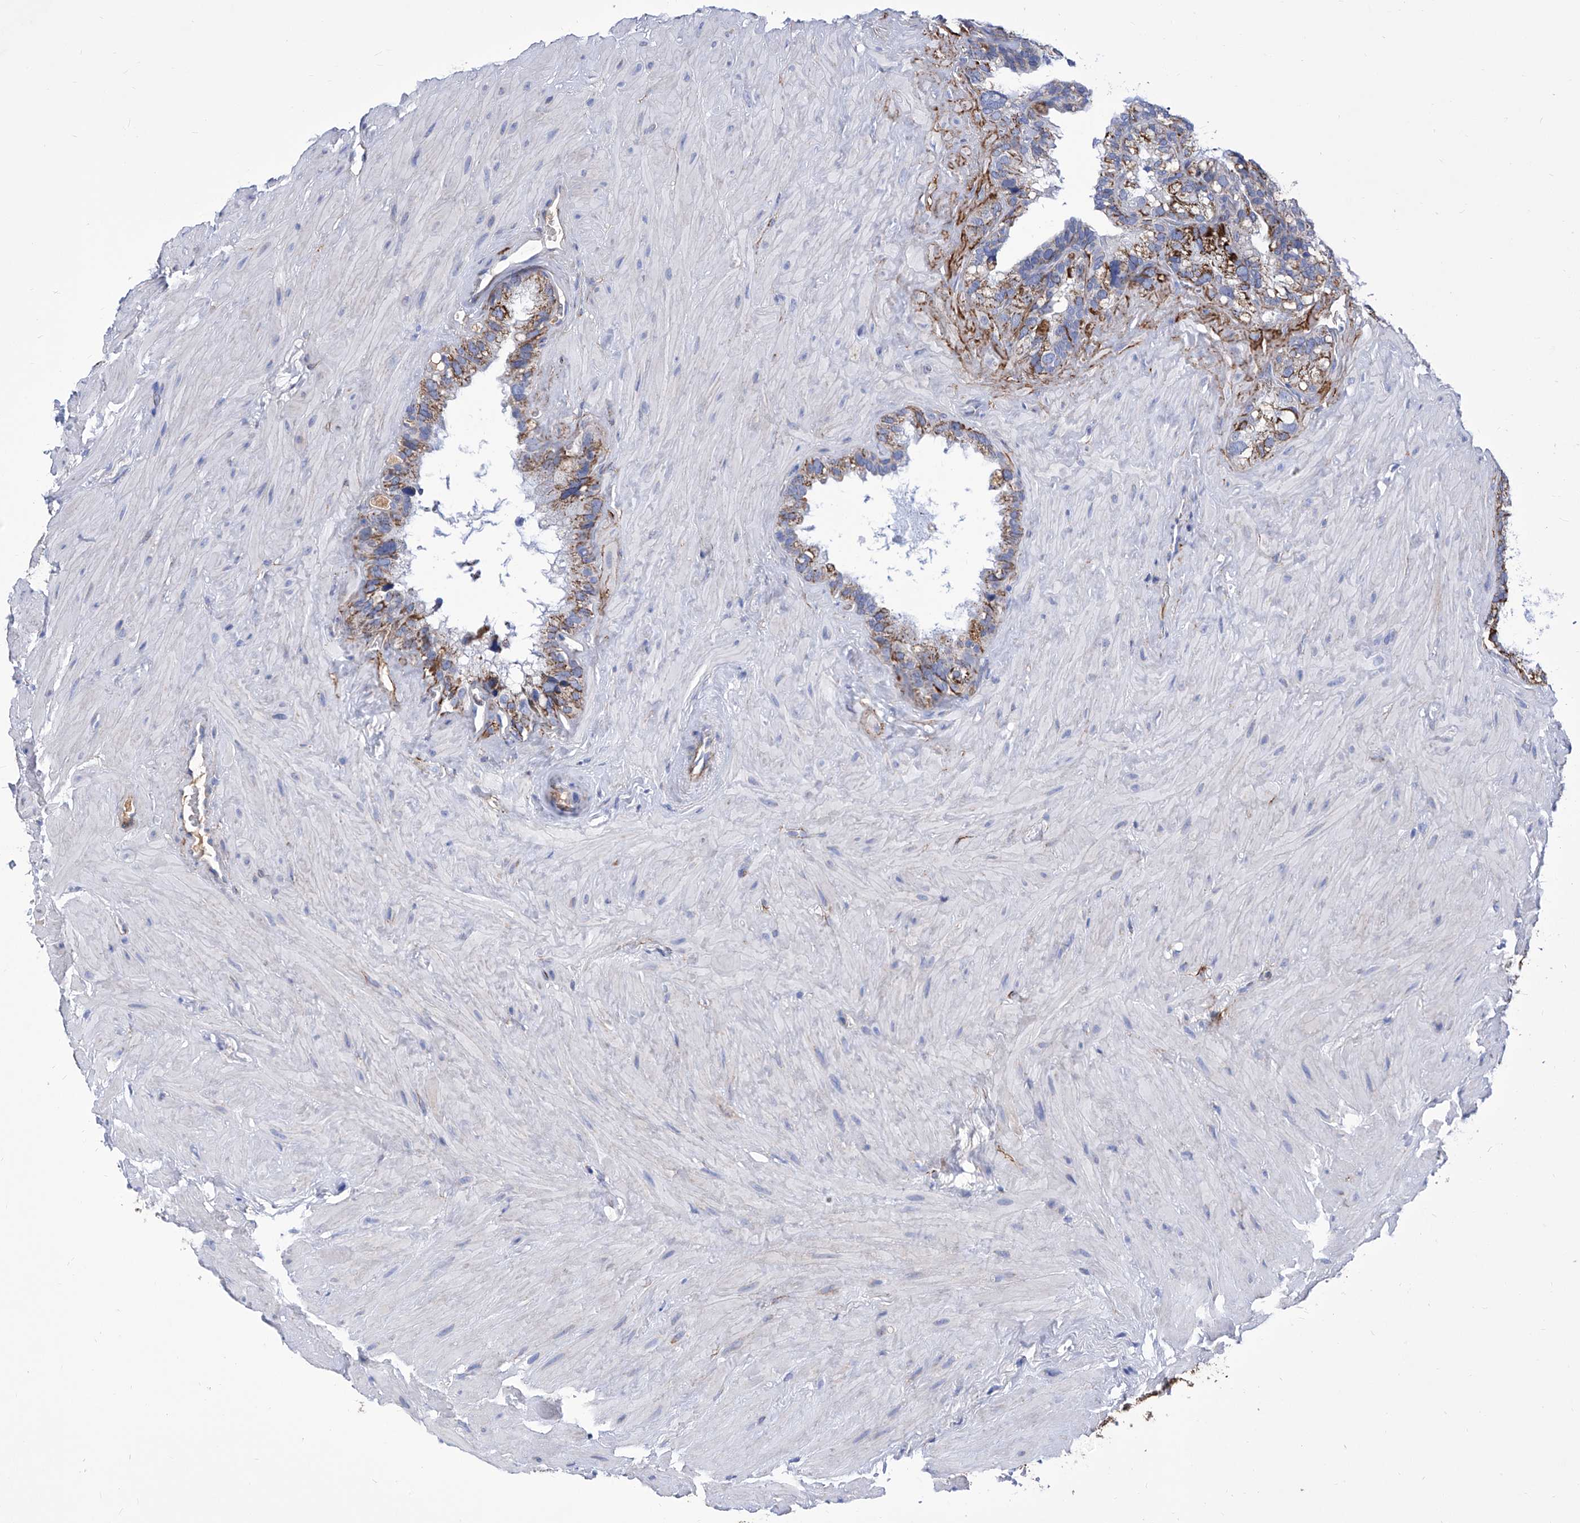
{"staining": {"intensity": "moderate", "quantity": "25%-75%", "location": "cytoplasmic/membranous"}, "tissue": "seminal vesicle", "cell_type": "Glandular cells", "image_type": "normal", "snomed": [{"axis": "morphology", "description": "Normal tissue, NOS"}, {"axis": "topography", "description": "Prostate"}, {"axis": "topography", "description": "Seminal veicle"}], "caption": "Immunohistochemical staining of unremarkable seminal vesicle displays 25%-75% levels of moderate cytoplasmic/membranous protein positivity in approximately 25%-75% of glandular cells.", "gene": "SRBD1", "patient": {"sex": "male", "age": 68}}